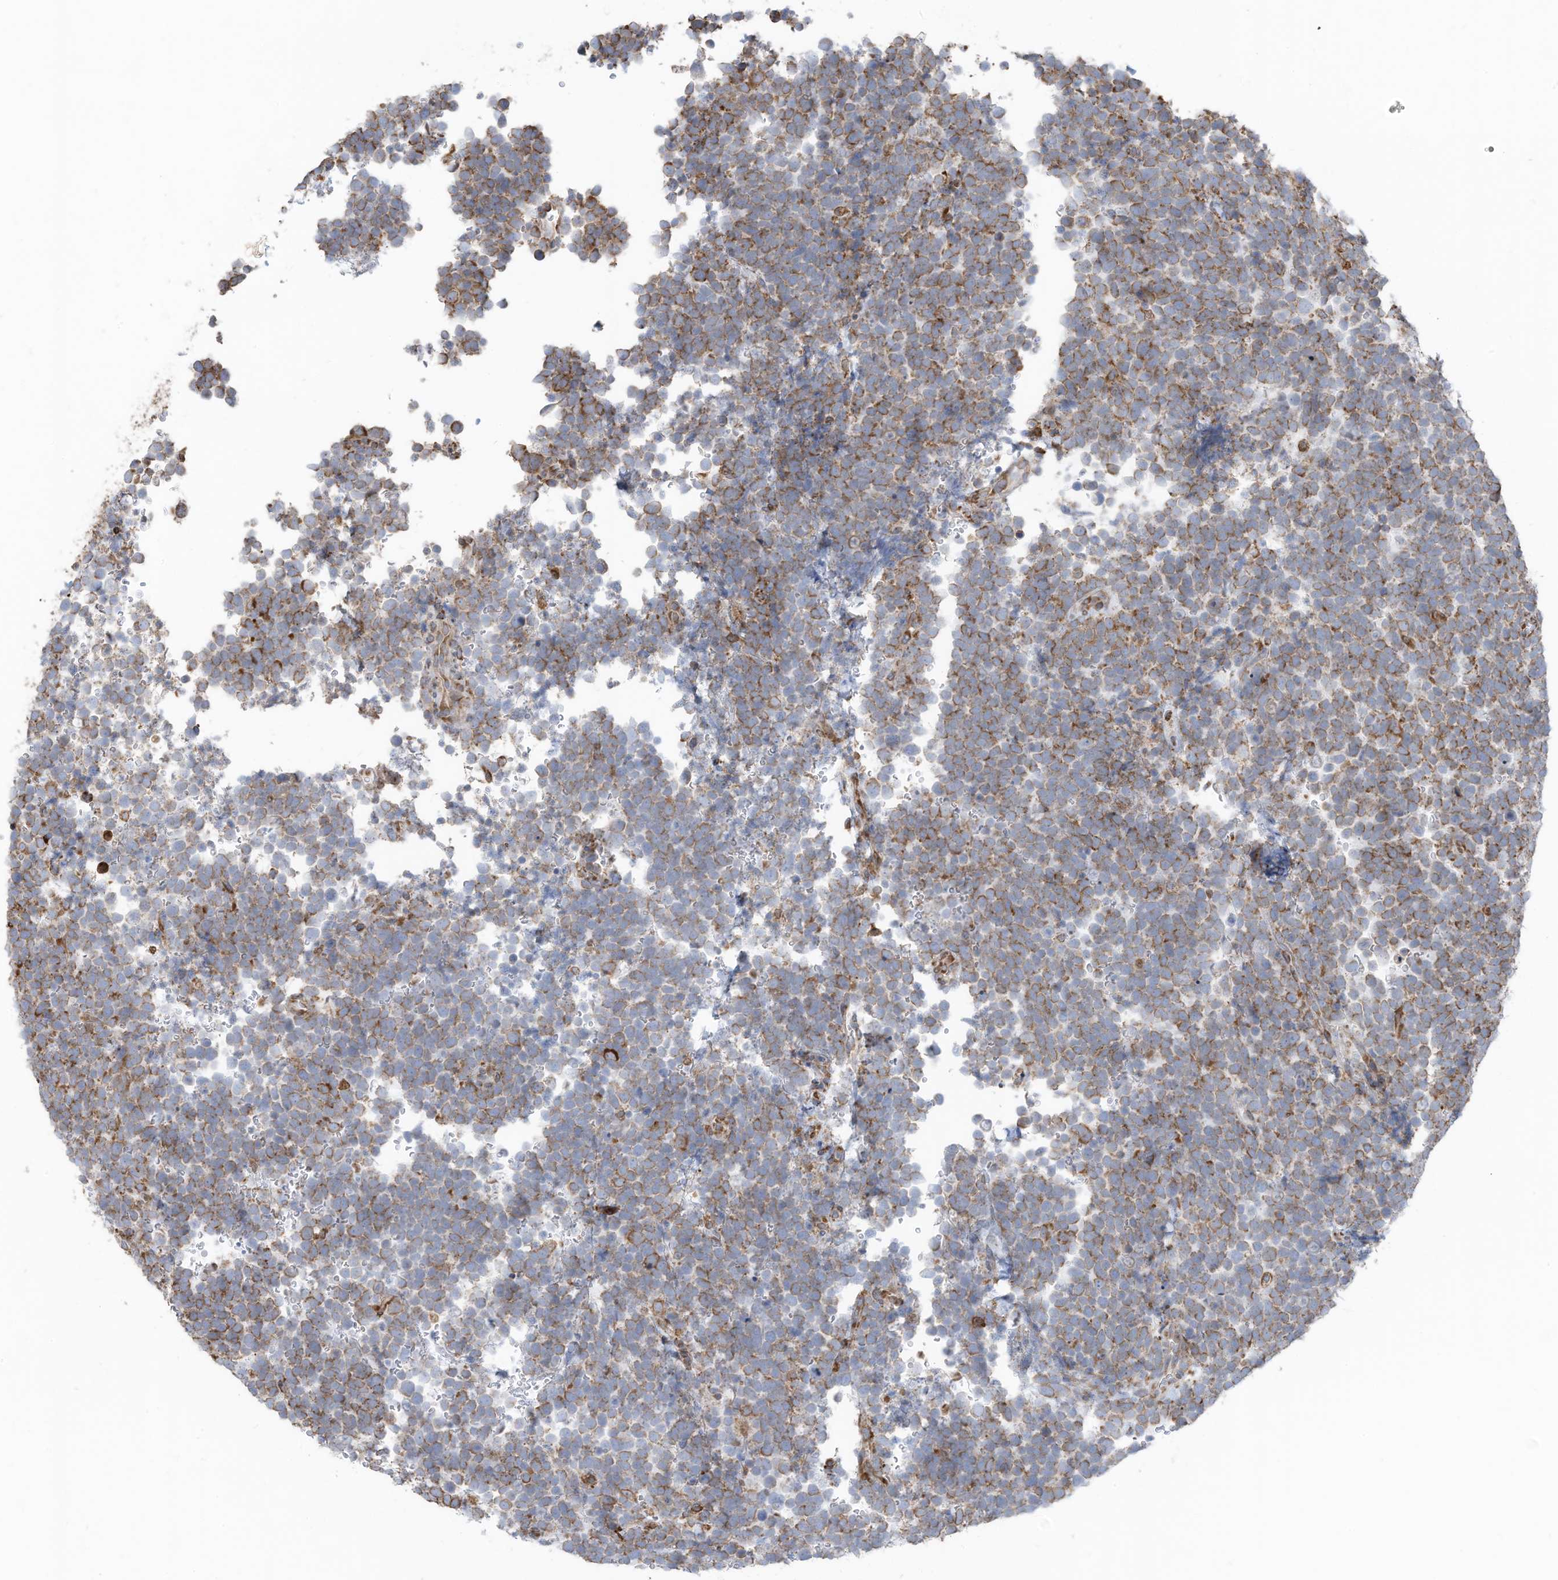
{"staining": {"intensity": "moderate", "quantity": ">75%", "location": "cytoplasmic/membranous"}, "tissue": "urothelial cancer", "cell_type": "Tumor cells", "image_type": "cancer", "snomed": [{"axis": "morphology", "description": "Urothelial carcinoma, High grade"}, {"axis": "topography", "description": "Urinary bladder"}], "caption": "IHC image of neoplastic tissue: urothelial cancer stained using immunohistochemistry (IHC) exhibits medium levels of moderate protein expression localized specifically in the cytoplasmic/membranous of tumor cells, appearing as a cytoplasmic/membranous brown color.", "gene": "ZNF354C", "patient": {"sex": "female", "age": 82}}